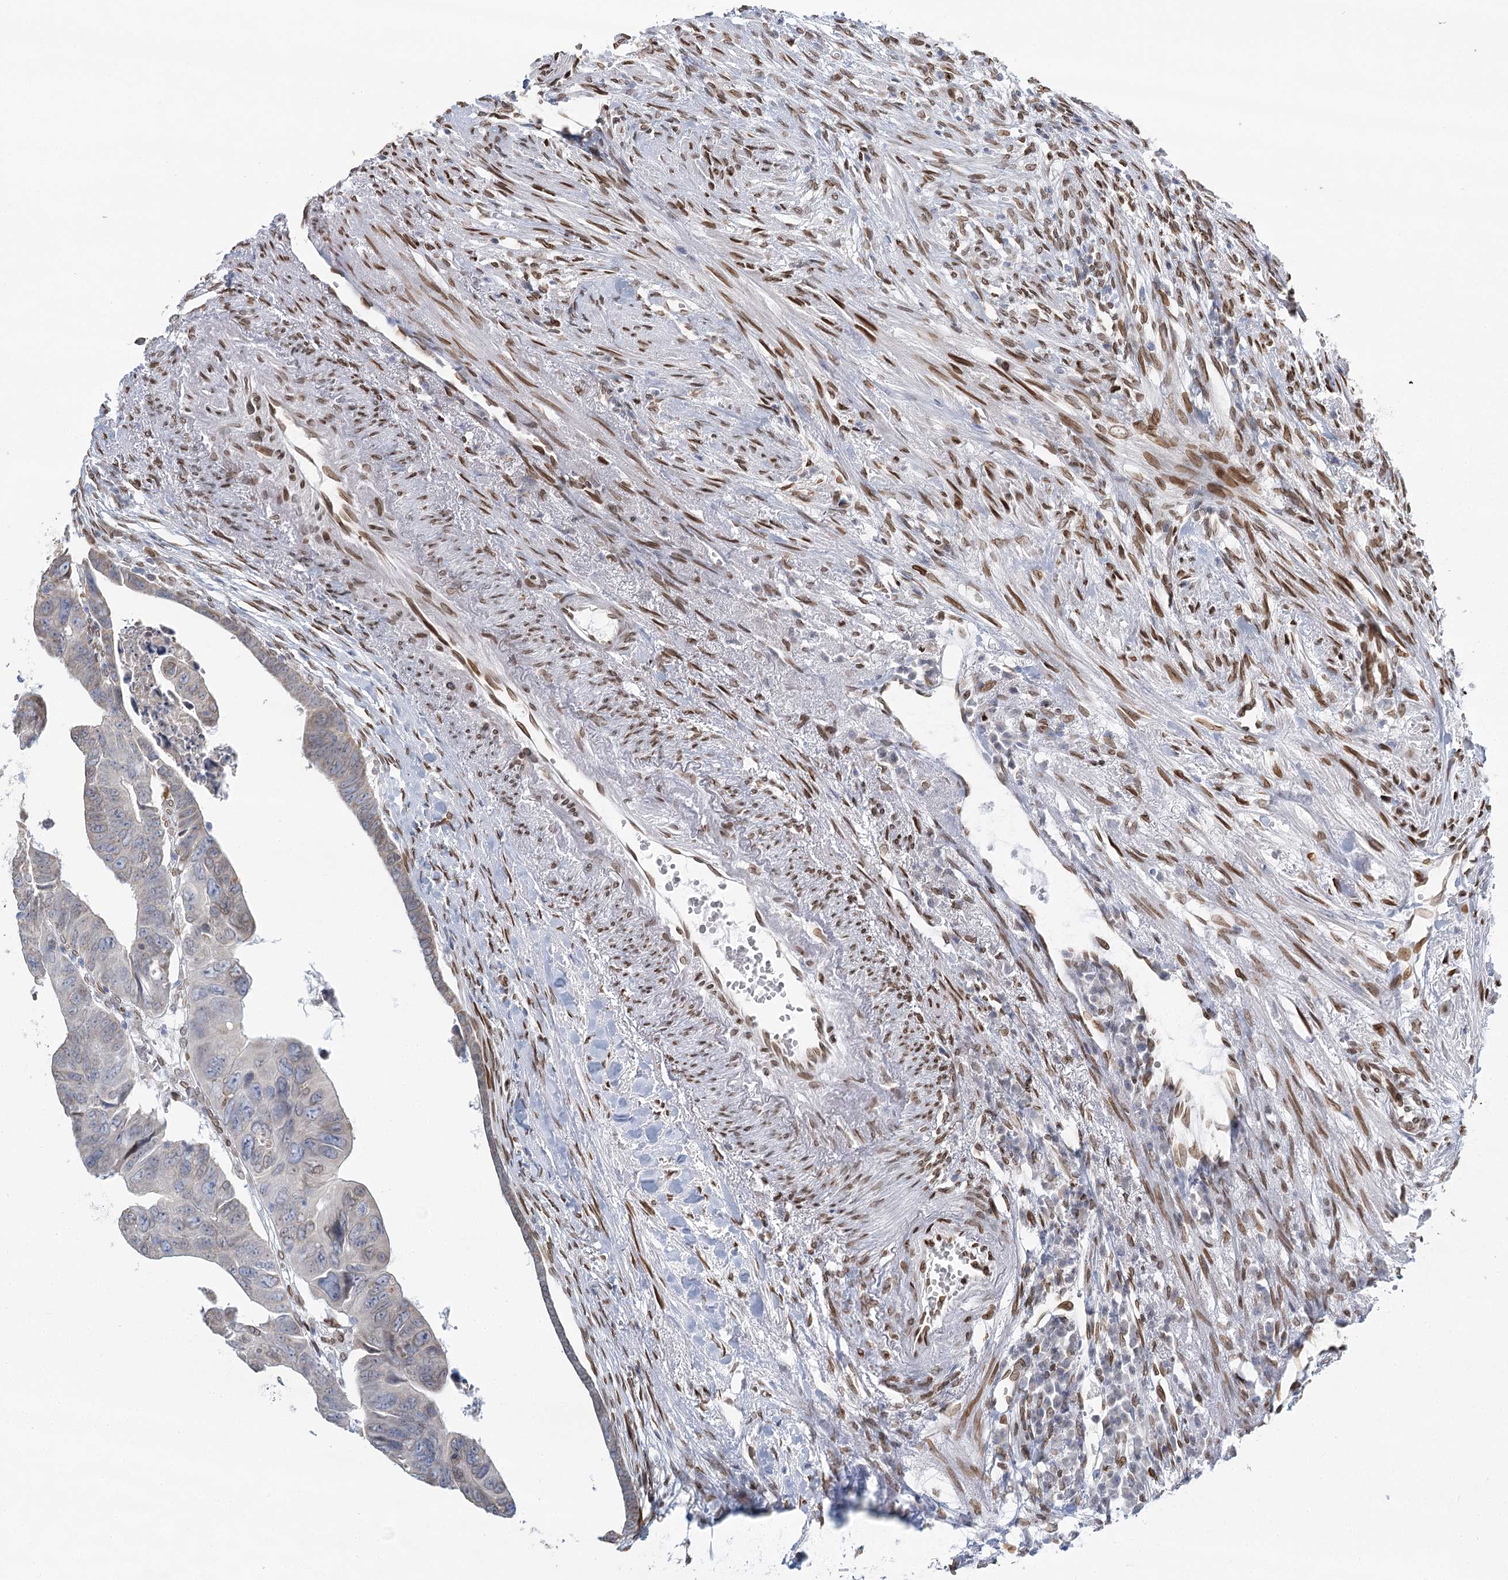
{"staining": {"intensity": "negative", "quantity": "none", "location": "none"}, "tissue": "colorectal cancer", "cell_type": "Tumor cells", "image_type": "cancer", "snomed": [{"axis": "morphology", "description": "Adenocarcinoma, NOS"}, {"axis": "topography", "description": "Rectum"}], "caption": "The micrograph displays no significant expression in tumor cells of colorectal cancer.", "gene": "VWA5A", "patient": {"sex": "female", "age": 65}}